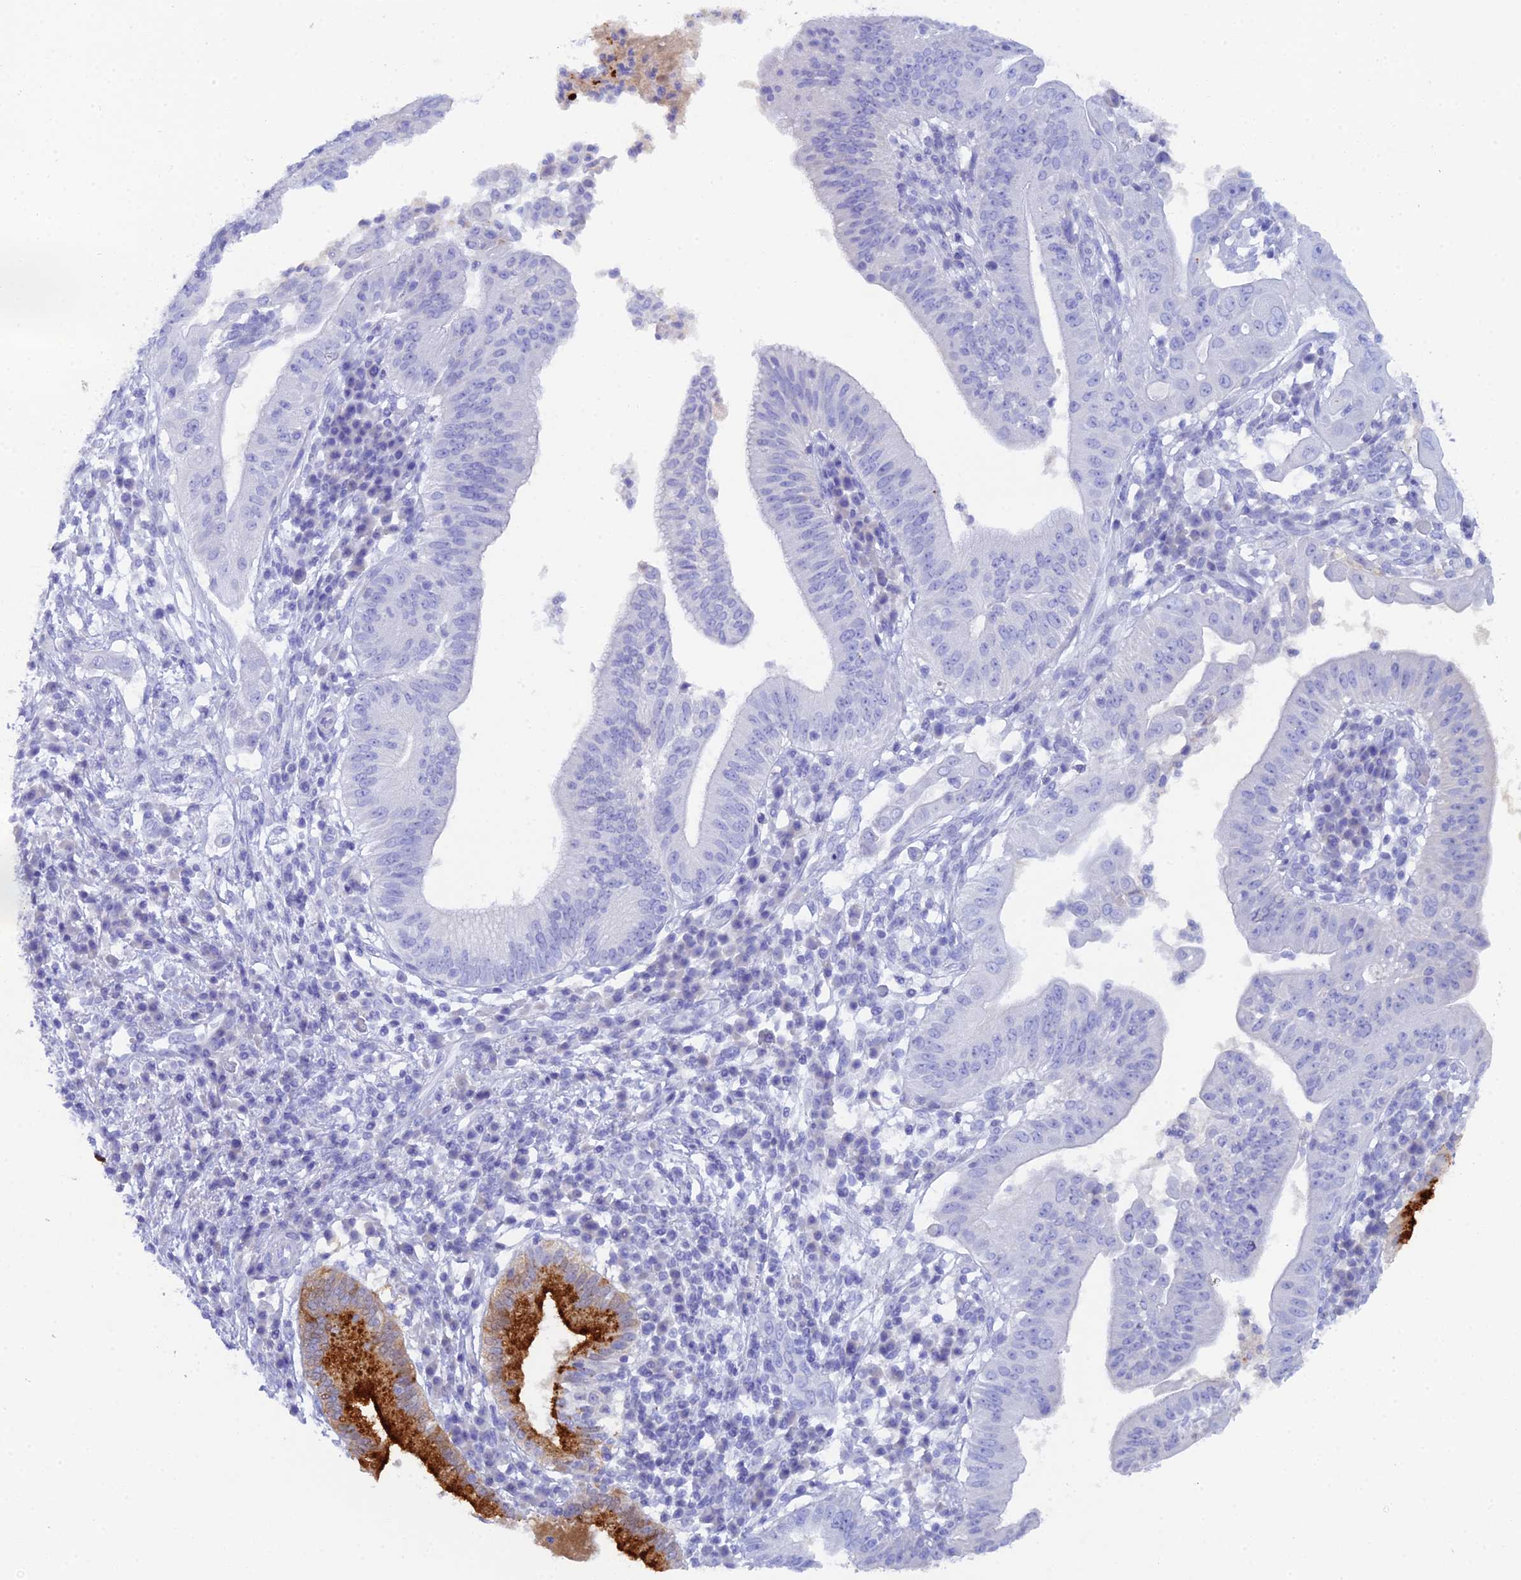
{"staining": {"intensity": "negative", "quantity": "none", "location": "none"}, "tissue": "pancreatic cancer", "cell_type": "Tumor cells", "image_type": "cancer", "snomed": [{"axis": "morphology", "description": "Adenocarcinoma, NOS"}, {"axis": "topography", "description": "Pancreas"}], "caption": "A high-resolution micrograph shows immunohistochemistry (IHC) staining of pancreatic cancer, which displays no significant expression in tumor cells.", "gene": "REG1A", "patient": {"sex": "male", "age": 68}}